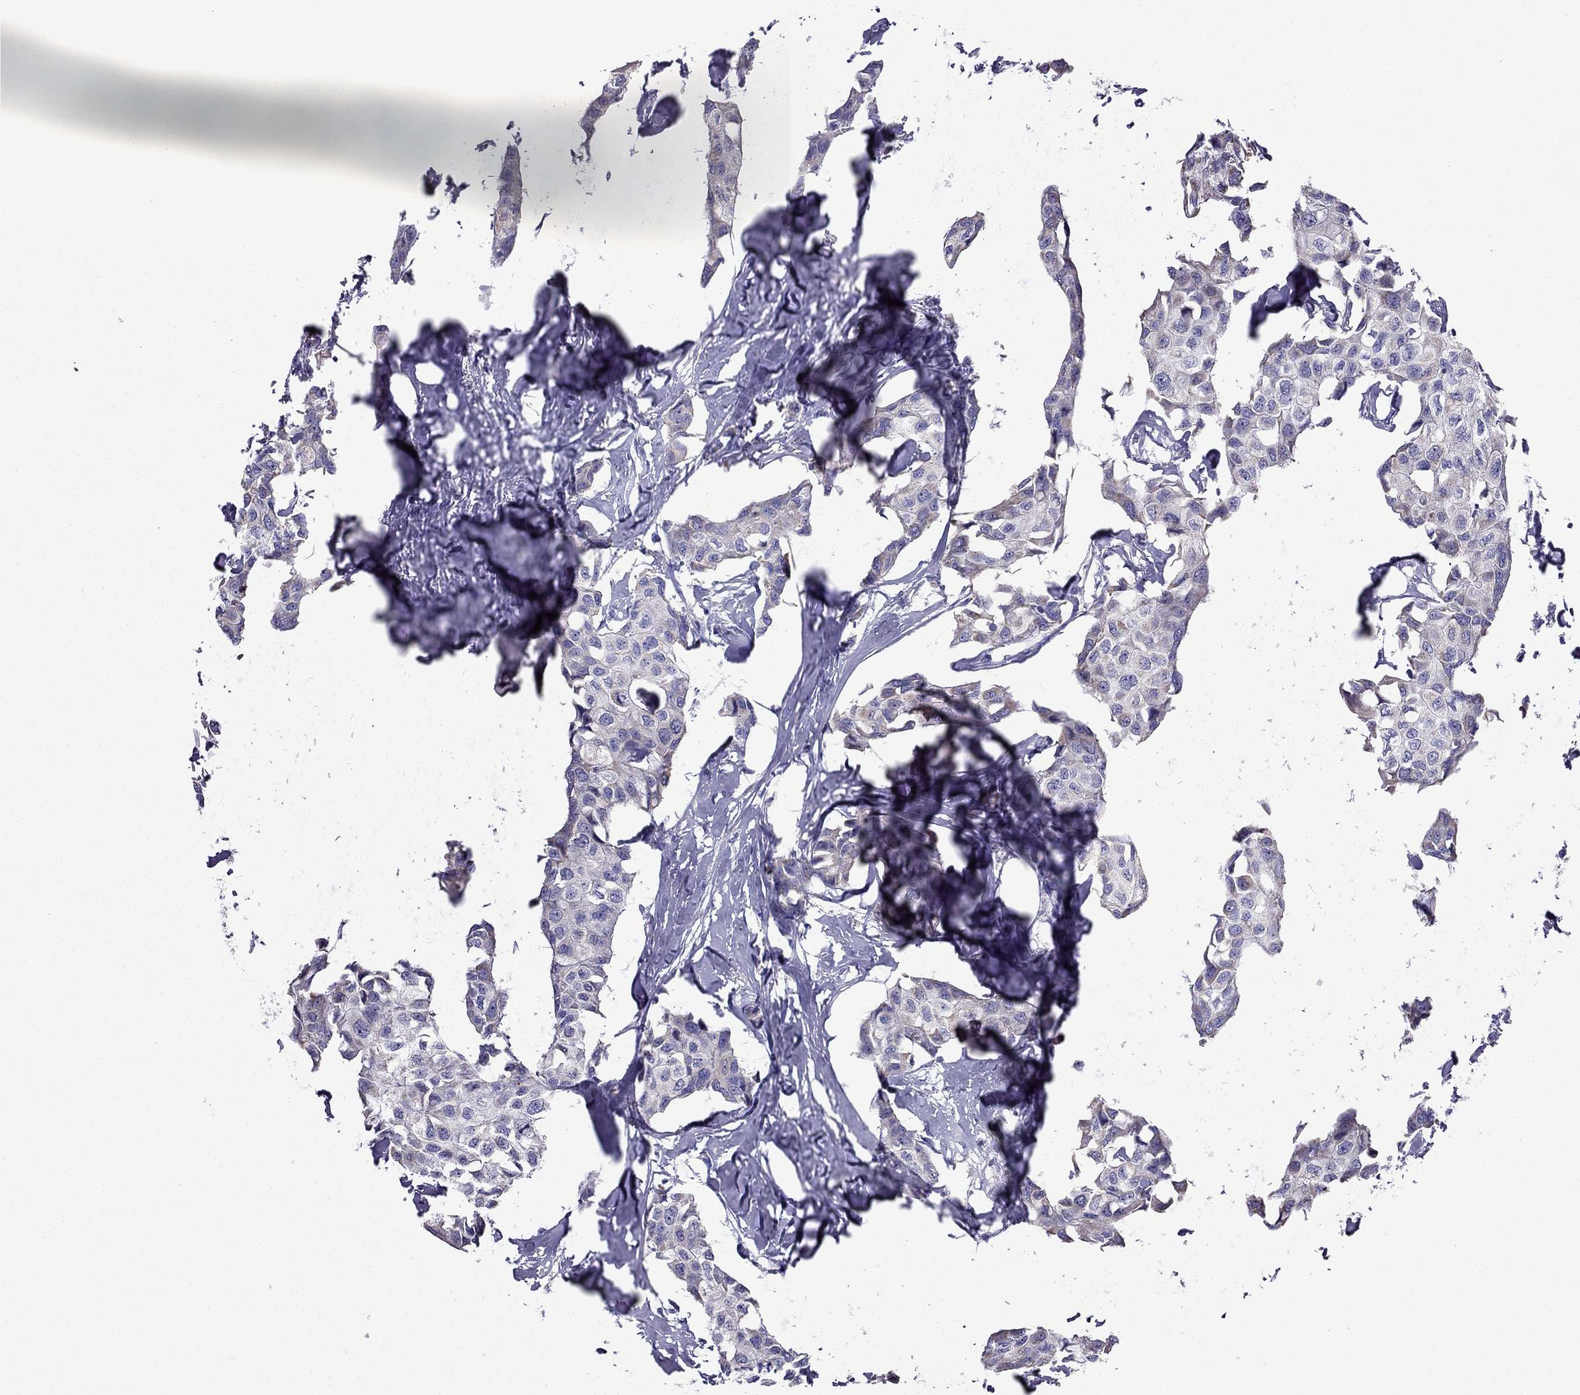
{"staining": {"intensity": "negative", "quantity": "none", "location": "none"}, "tissue": "breast cancer", "cell_type": "Tumor cells", "image_type": "cancer", "snomed": [{"axis": "morphology", "description": "Duct carcinoma"}, {"axis": "topography", "description": "Breast"}], "caption": "Image shows no protein expression in tumor cells of breast cancer tissue.", "gene": "DSC1", "patient": {"sex": "female", "age": 80}}